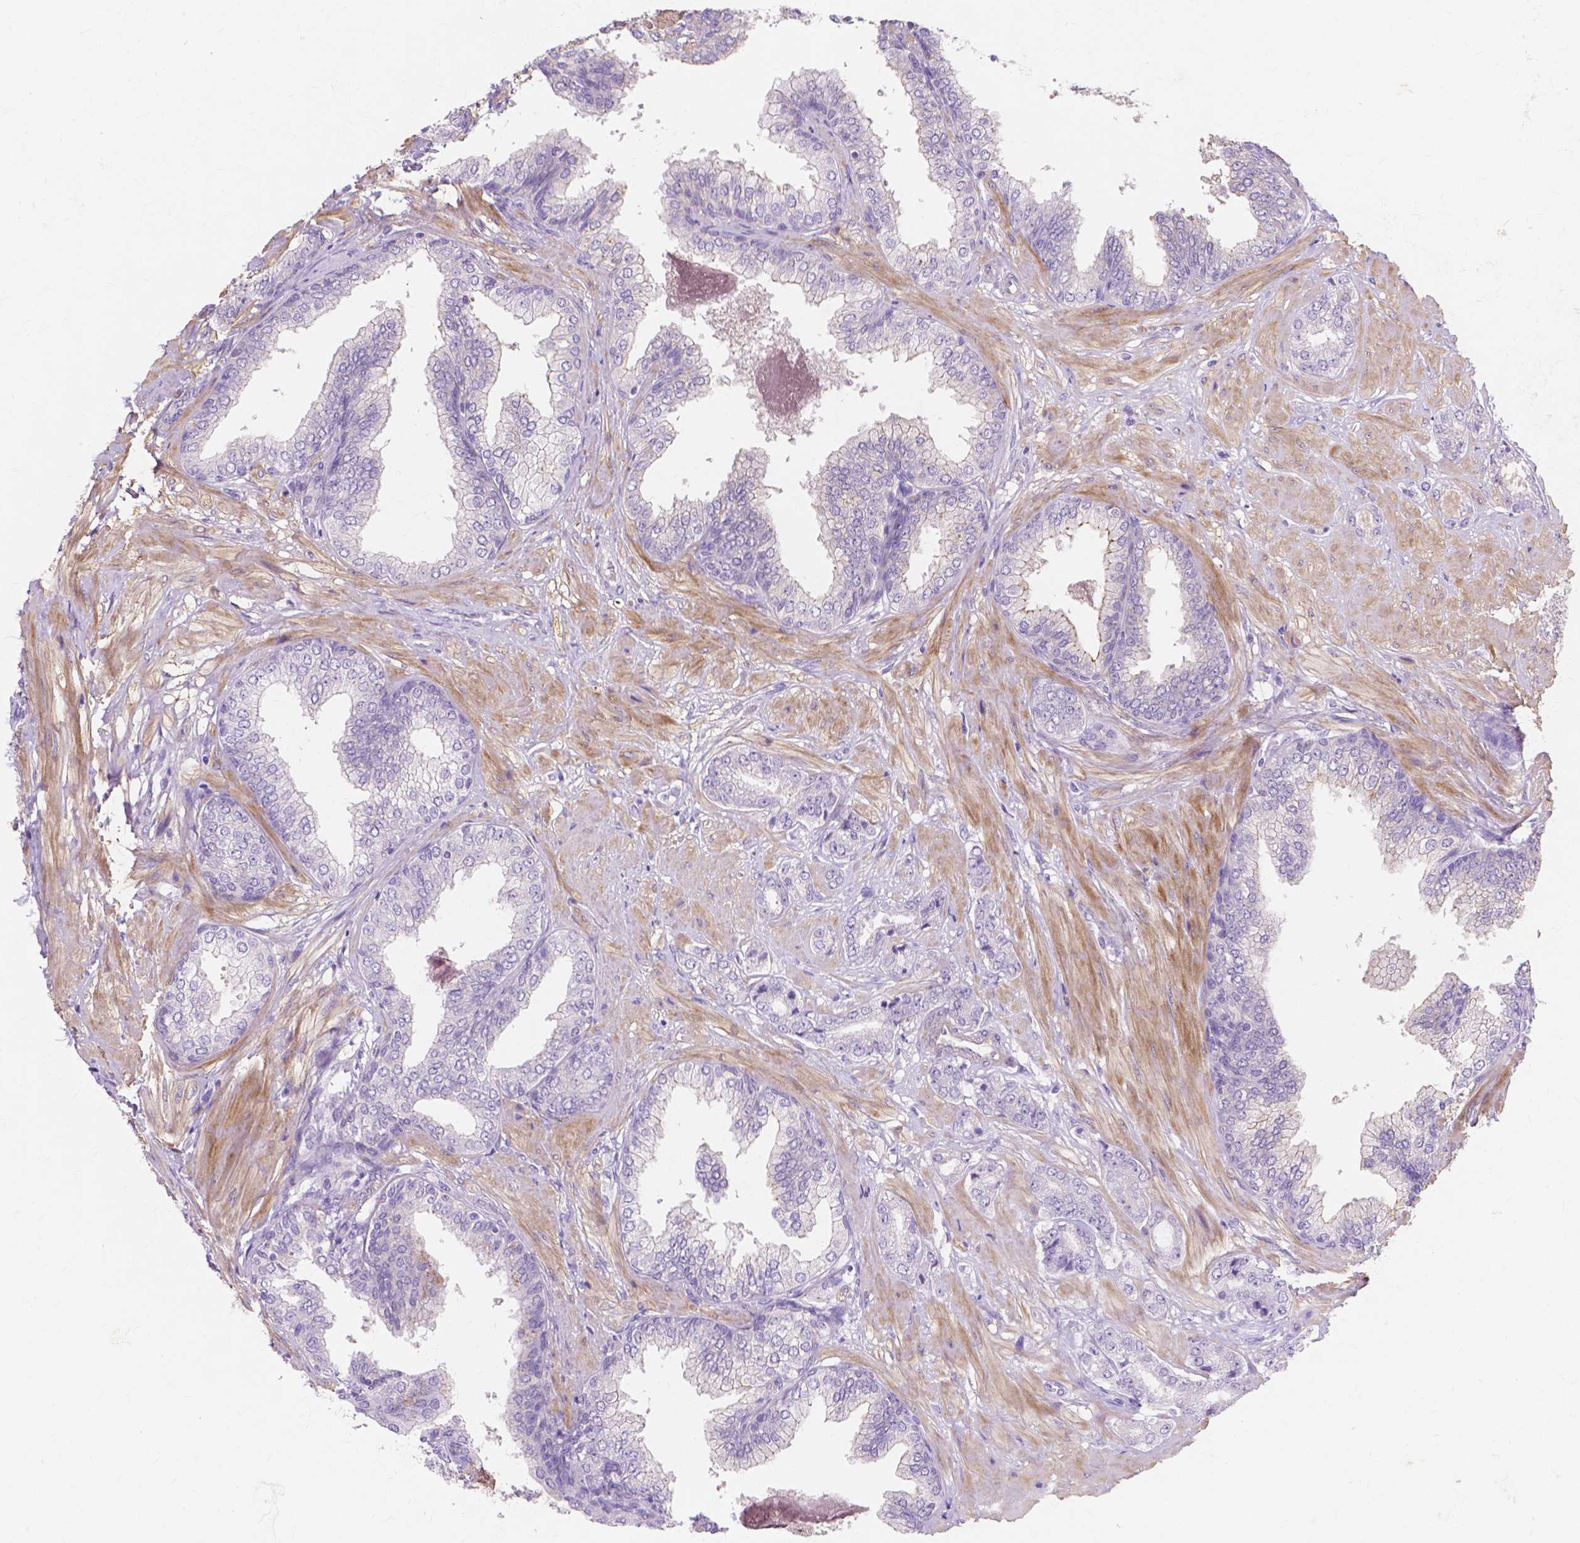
{"staining": {"intensity": "negative", "quantity": "none", "location": "none"}, "tissue": "prostate cancer", "cell_type": "Tumor cells", "image_type": "cancer", "snomed": [{"axis": "morphology", "description": "Adenocarcinoma, Low grade"}, {"axis": "topography", "description": "Prostate"}], "caption": "Immunohistochemistry micrograph of human prostate cancer stained for a protein (brown), which reveals no expression in tumor cells. (Stains: DAB (3,3'-diaminobenzidine) immunohistochemistry (IHC) with hematoxylin counter stain, Microscopy: brightfield microscopy at high magnification).", "gene": "MBLAC1", "patient": {"sex": "male", "age": 55}}